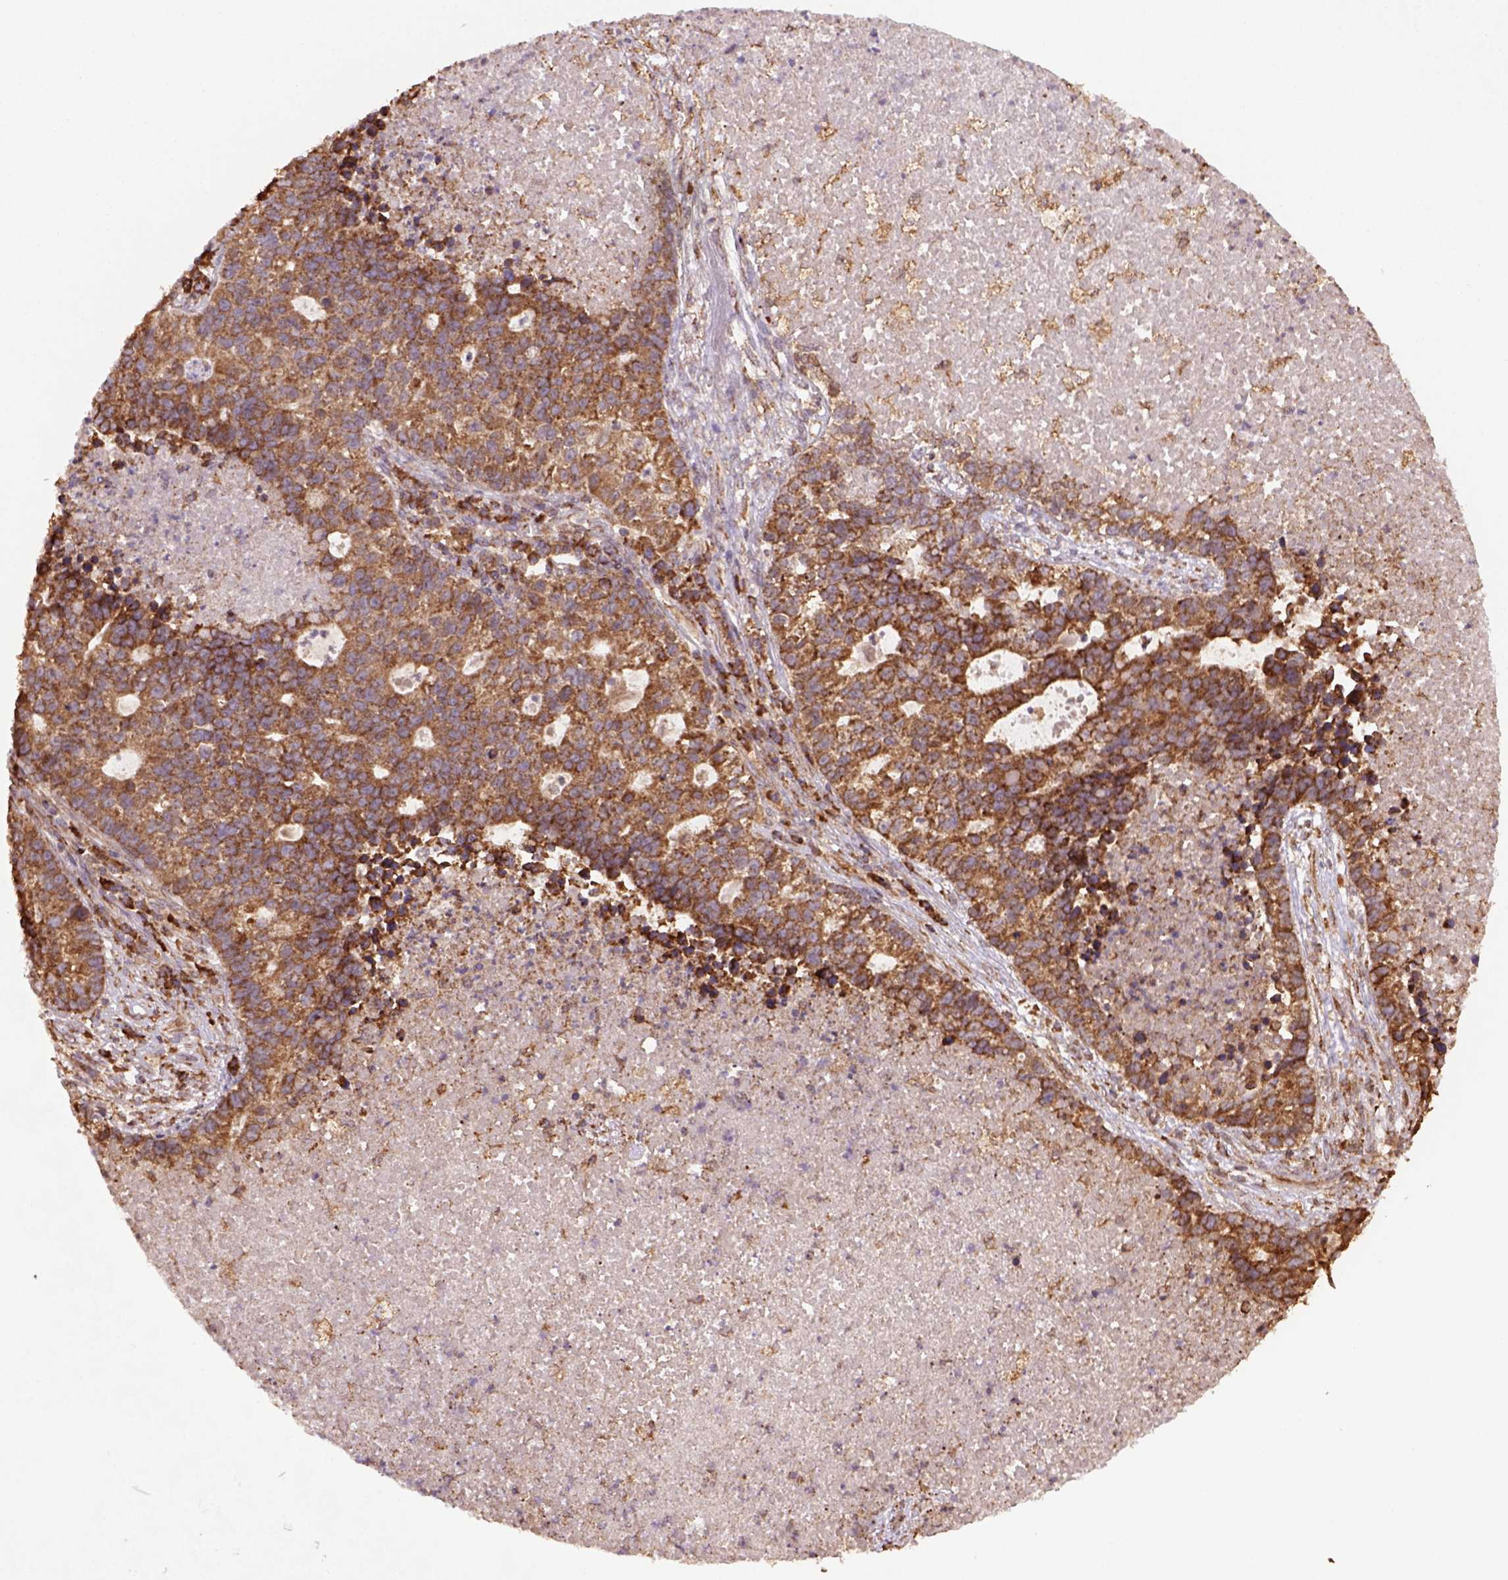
{"staining": {"intensity": "strong", "quantity": ">75%", "location": "cytoplasmic/membranous"}, "tissue": "lung cancer", "cell_type": "Tumor cells", "image_type": "cancer", "snomed": [{"axis": "morphology", "description": "Adenocarcinoma, NOS"}, {"axis": "topography", "description": "Lung"}], "caption": "Protein expression analysis of adenocarcinoma (lung) displays strong cytoplasmic/membranous expression in about >75% of tumor cells. The protein of interest is stained brown, and the nuclei are stained in blue (DAB (3,3'-diaminobenzidine) IHC with brightfield microscopy, high magnification).", "gene": "MAPK8IP3", "patient": {"sex": "male", "age": 57}}